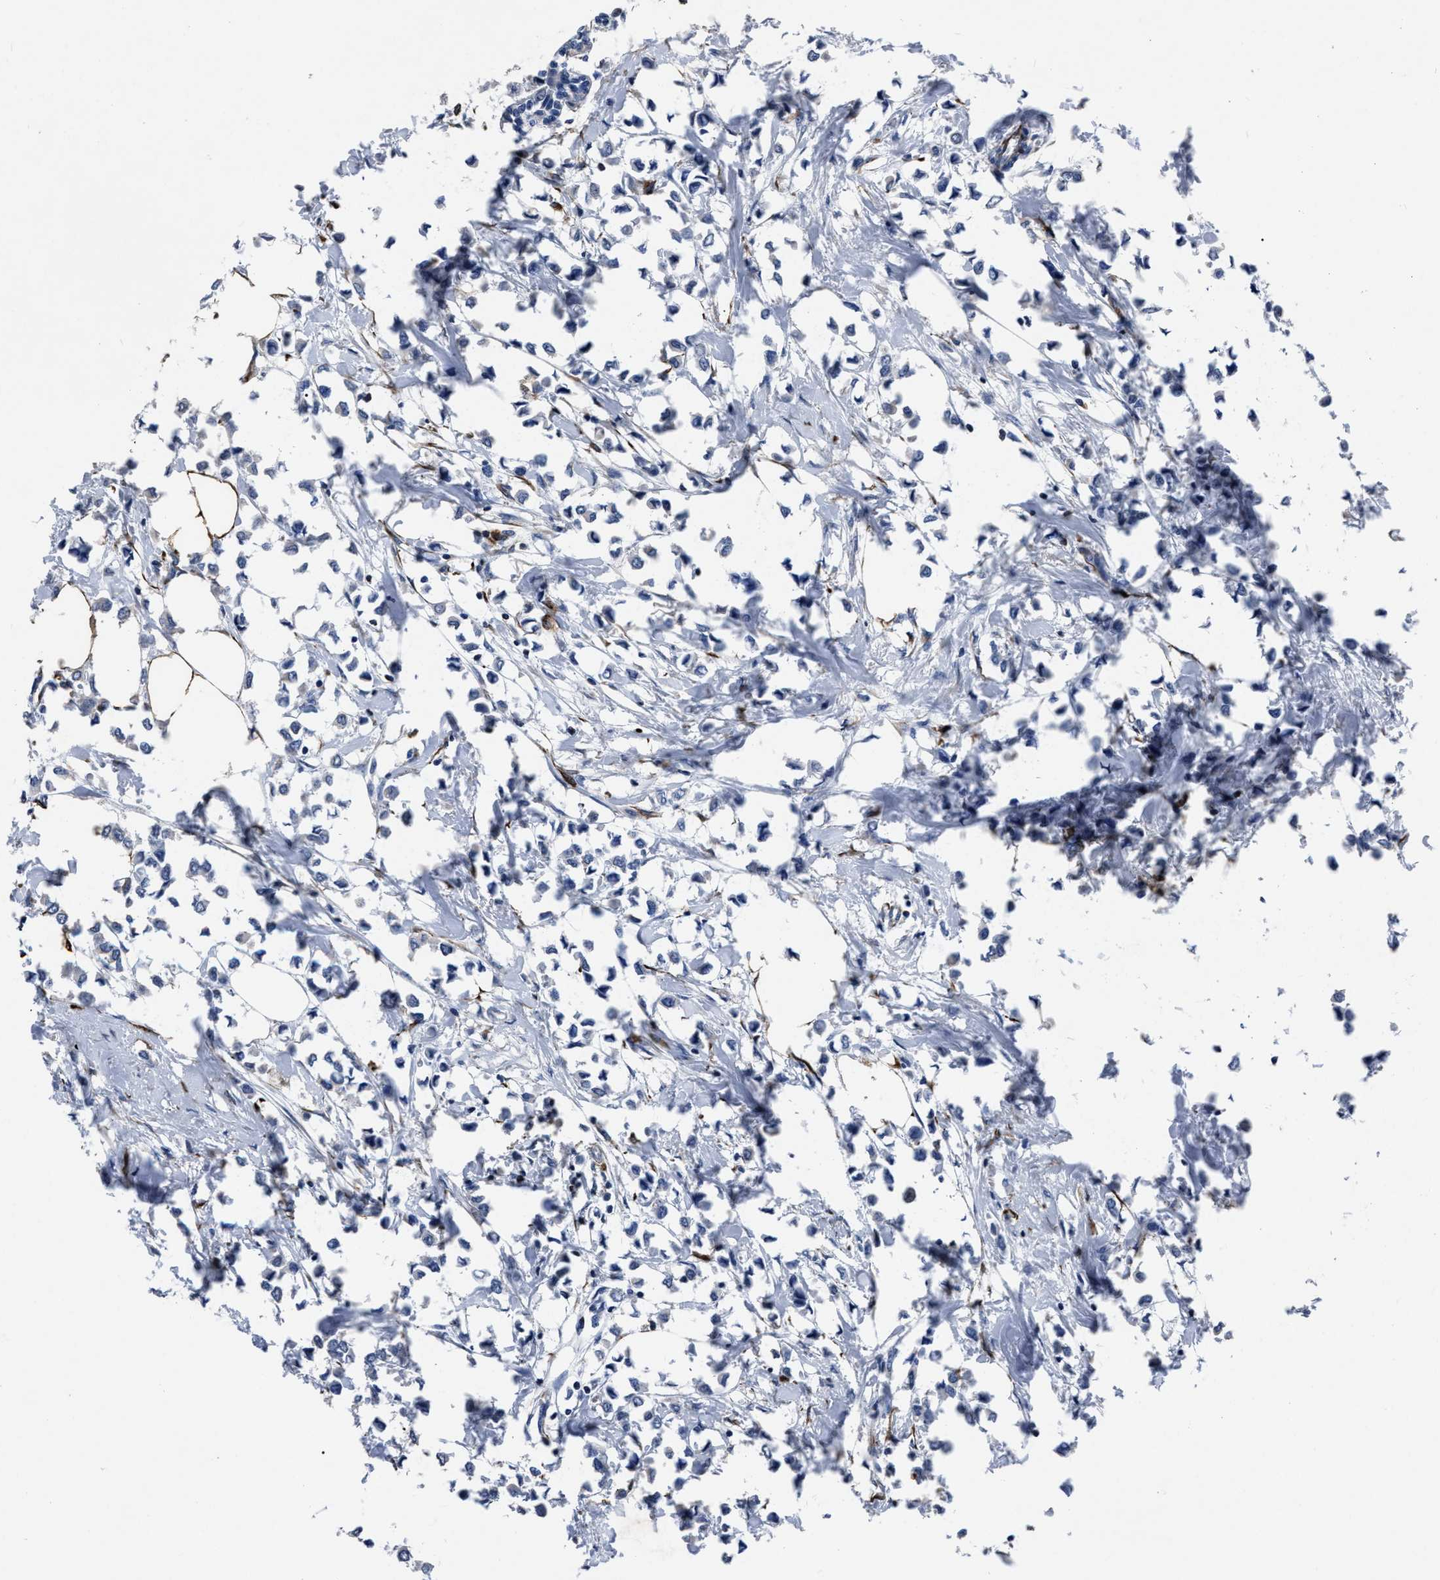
{"staining": {"intensity": "weak", "quantity": "<25%", "location": "cytoplasmic/membranous"}, "tissue": "breast cancer", "cell_type": "Tumor cells", "image_type": "cancer", "snomed": [{"axis": "morphology", "description": "Lobular carcinoma"}, {"axis": "topography", "description": "Breast"}], "caption": "Photomicrograph shows no significant protein staining in tumor cells of breast cancer (lobular carcinoma). The staining is performed using DAB brown chromogen with nuclei counter-stained in using hematoxylin.", "gene": "OR10G3", "patient": {"sex": "female", "age": 51}}